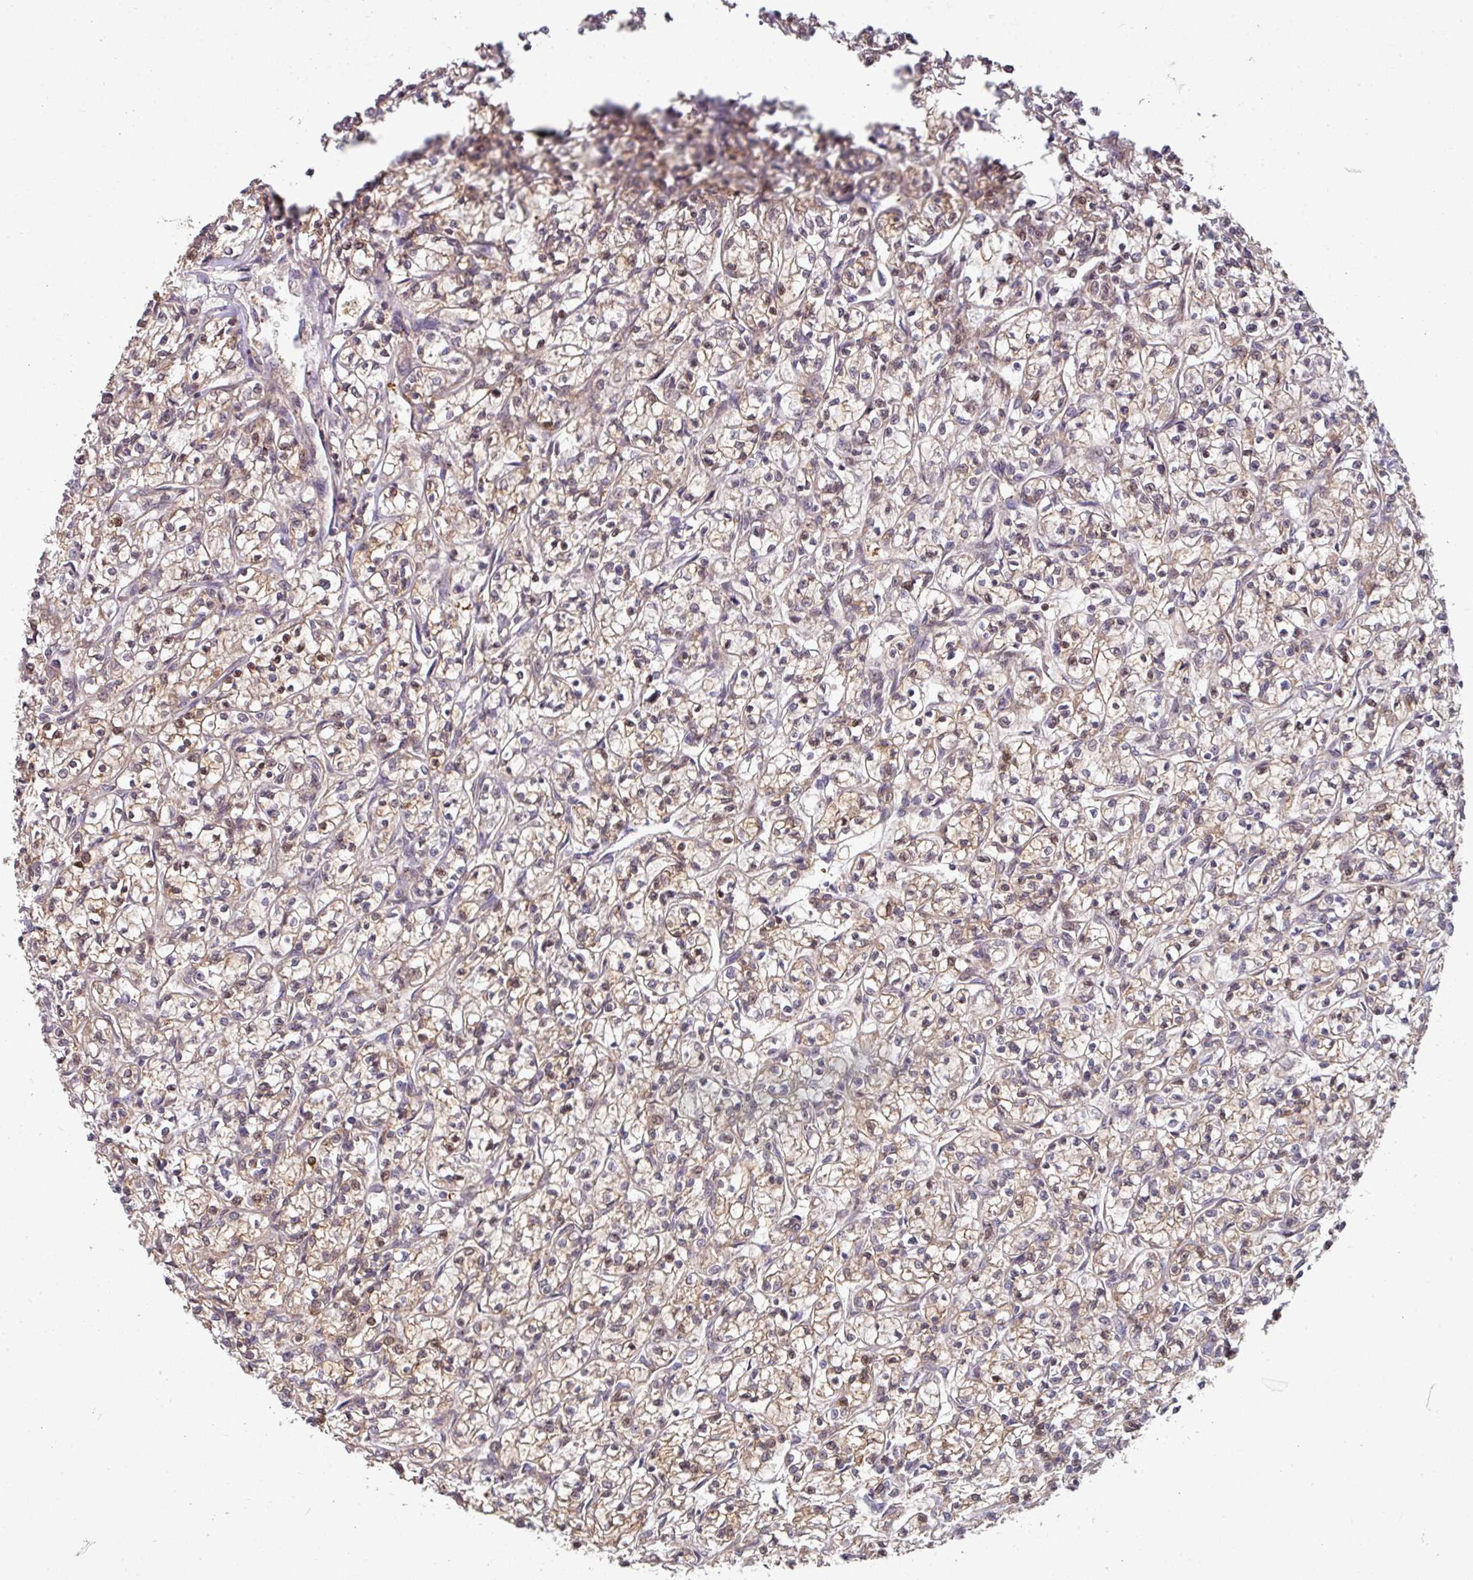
{"staining": {"intensity": "weak", "quantity": "25%-75%", "location": "cytoplasmic/membranous"}, "tissue": "renal cancer", "cell_type": "Tumor cells", "image_type": "cancer", "snomed": [{"axis": "morphology", "description": "Adenocarcinoma, NOS"}, {"axis": "topography", "description": "Kidney"}], "caption": "Brown immunohistochemical staining in human renal adenocarcinoma reveals weak cytoplasmic/membranous positivity in about 25%-75% of tumor cells. (DAB (3,3'-diaminobenzidine) IHC, brown staining for protein, blue staining for nuclei).", "gene": "SLAMF6", "patient": {"sex": "female", "age": 59}}